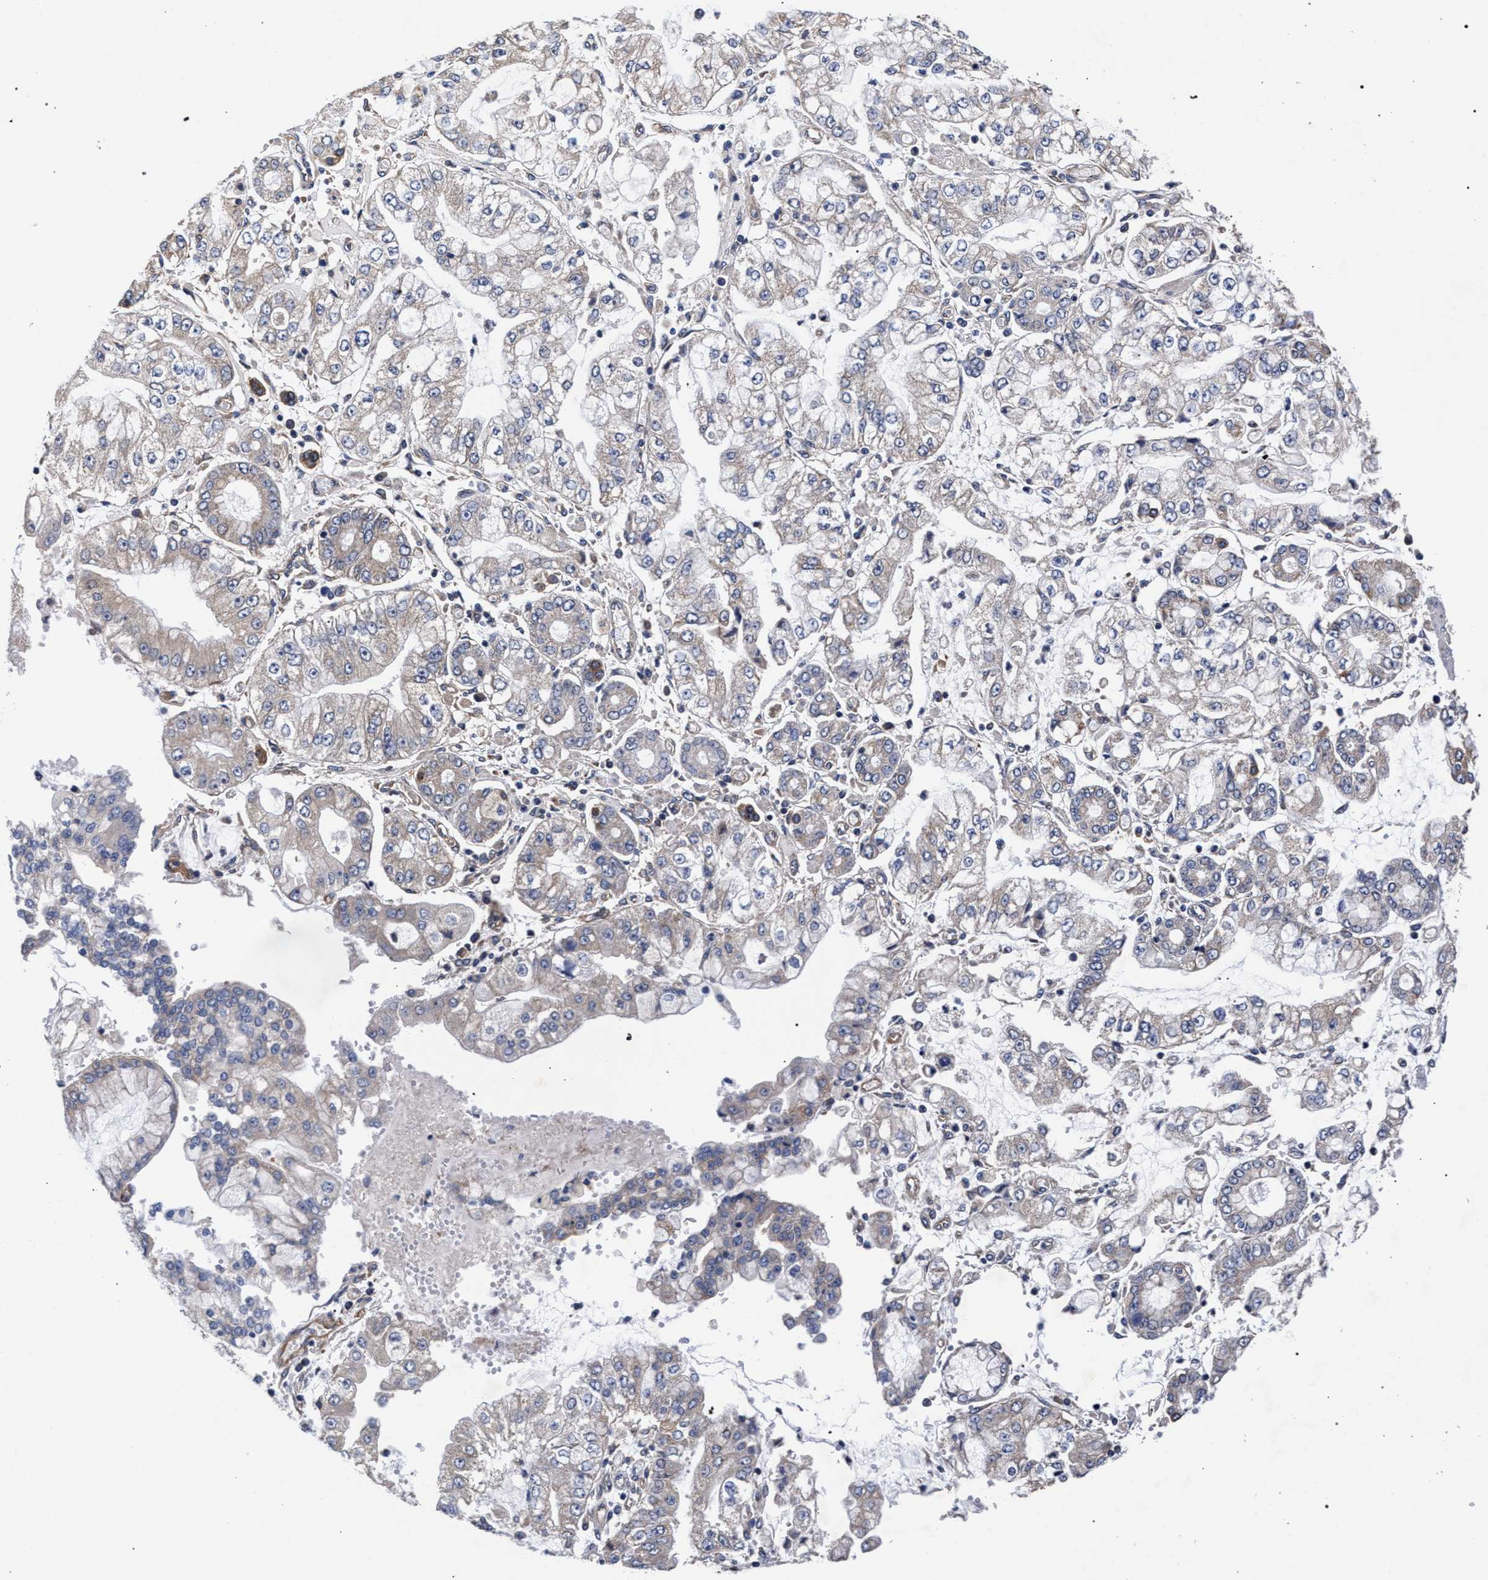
{"staining": {"intensity": "weak", "quantity": "<25%", "location": "cytoplasmic/membranous"}, "tissue": "stomach cancer", "cell_type": "Tumor cells", "image_type": "cancer", "snomed": [{"axis": "morphology", "description": "Adenocarcinoma, NOS"}, {"axis": "topography", "description": "Stomach"}], "caption": "Immunohistochemistry (IHC) image of neoplastic tissue: human stomach cancer (adenocarcinoma) stained with DAB (3,3'-diaminobenzidine) shows no significant protein expression in tumor cells.", "gene": "CFAP95", "patient": {"sex": "male", "age": 76}}